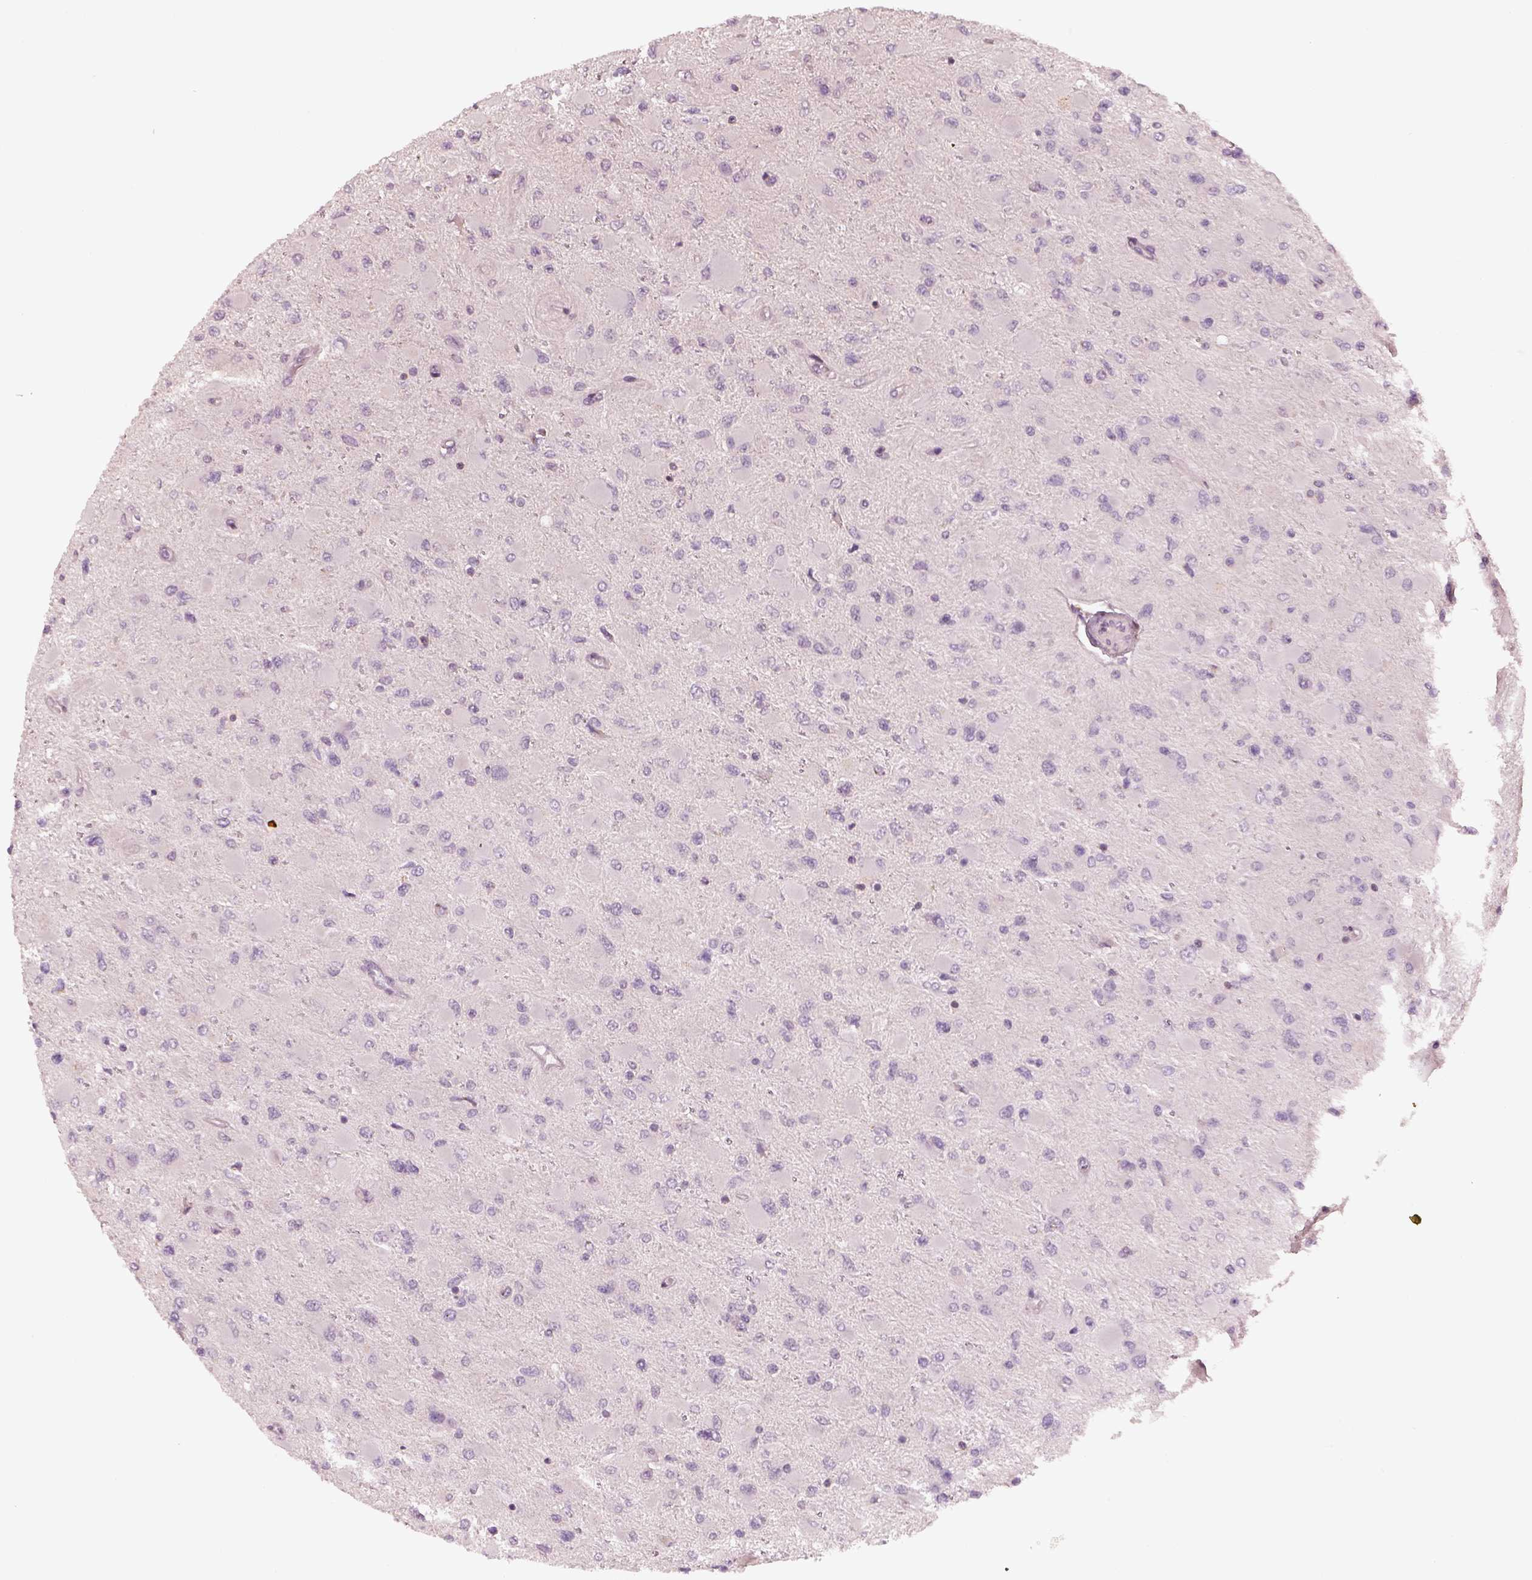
{"staining": {"intensity": "negative", "quantity": "none", "location": "none"}, "tissue": "glioma", "cell_type": "Tumor cells", "image_type": "cancer", "snomed": [{"axis": "morphology", "description": "Glioma, malignant, High grade"}, {"axis": "topography", "description": "Cerebral cortex"}], "caption": "An image of malignant glioma (high-grade) stained for a protein exhibits no brown staining in tumor cells. (Immunohistochemistry (ihc), brightfield microscopy, high magnification).", "gene": "SDCBP2", "patient": {"sex": "female", "age": 36}}